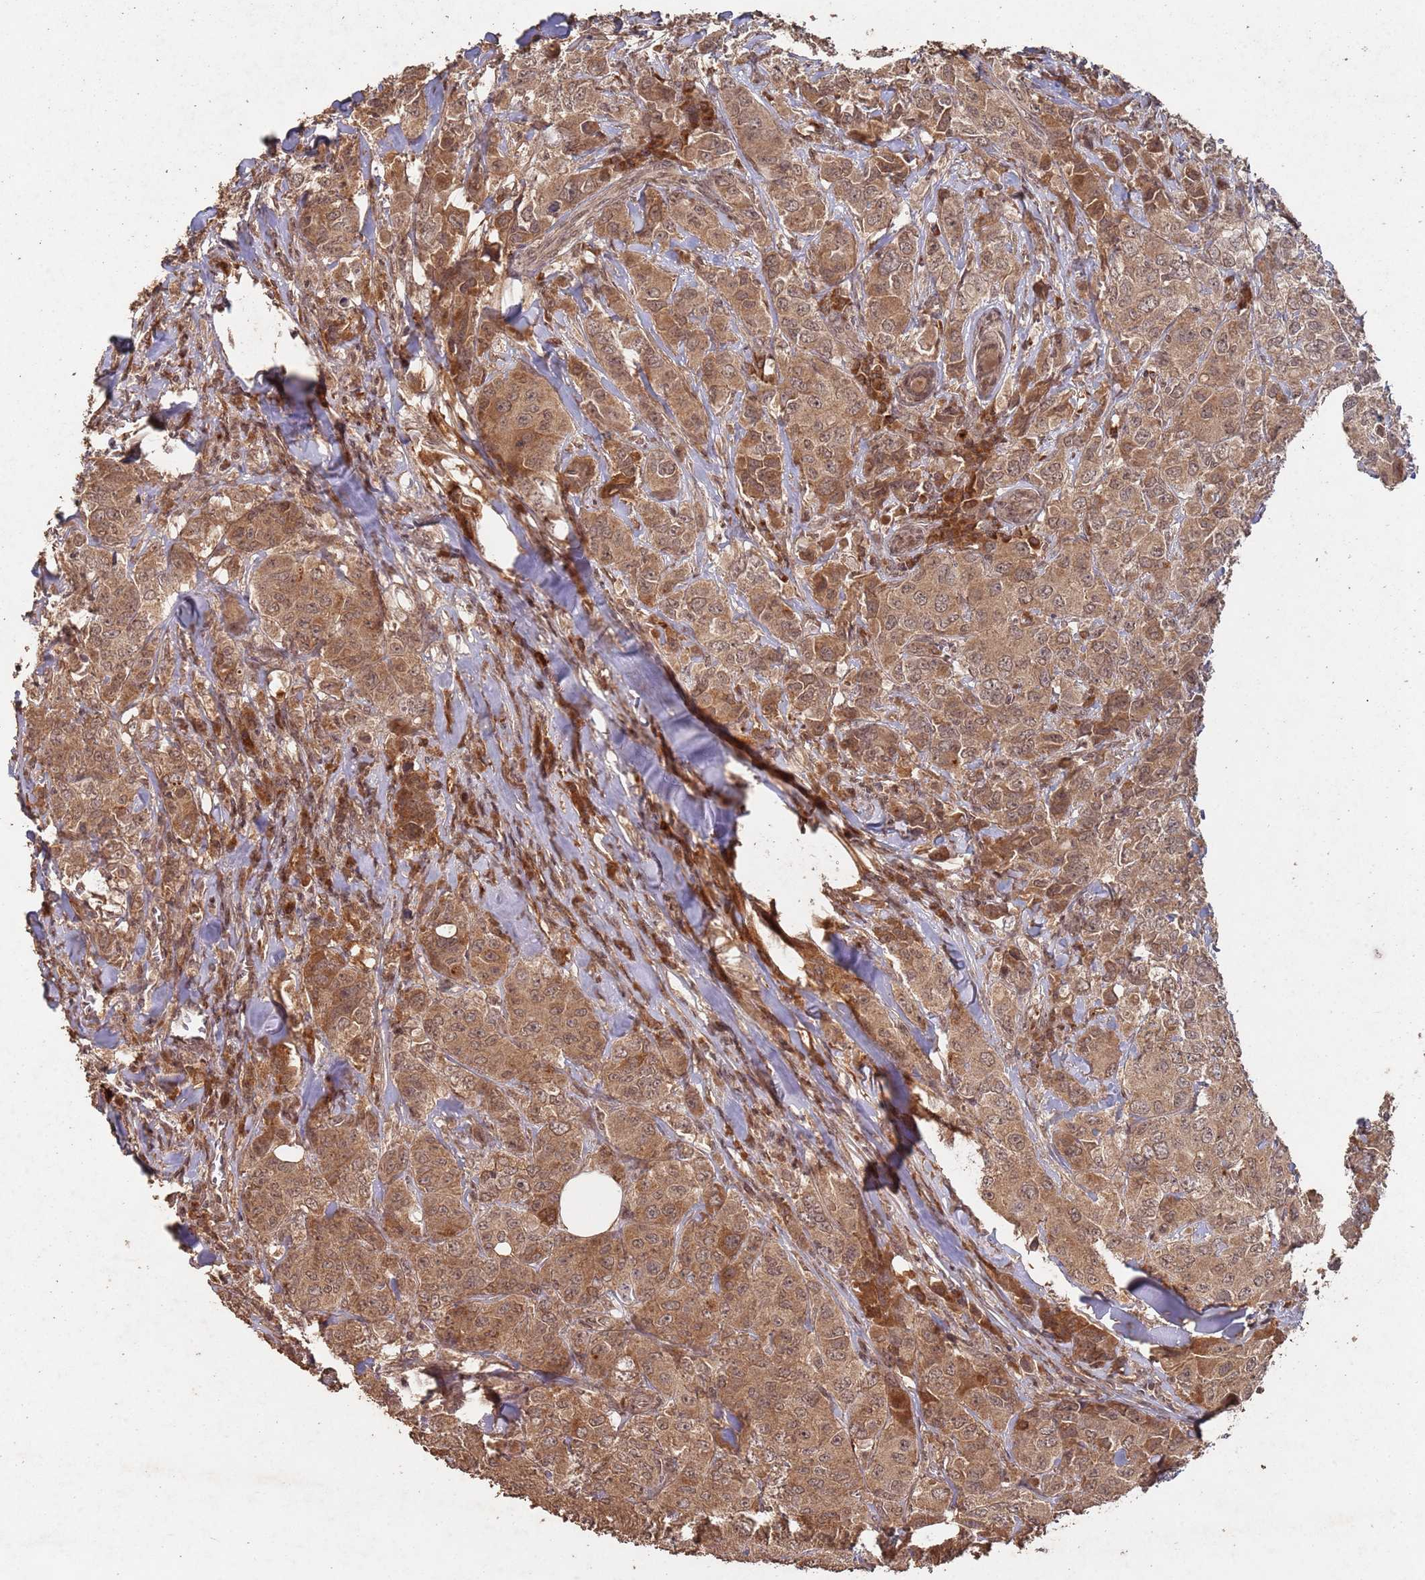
{"staining": {"intensity": "moderate", "quantity": ">75%", "location": "cytoplasmic/membranous,nuclear"}, "tissue": "breast cancer", "cell_type": "Tumor cells", "image_type": "cancer", "snomed": [{"axis": "morphology", "description": "Duct carcinoma"}, {"axis": "topography", "description": "Breast"}], "caption": "A brown stain shows moderate cytoplasmic/membranous and nuclear expression of a protein in human breast cancer tumor cells.", "gene": "FRAT1", "patient": {"sex": "female", "age": 43}}